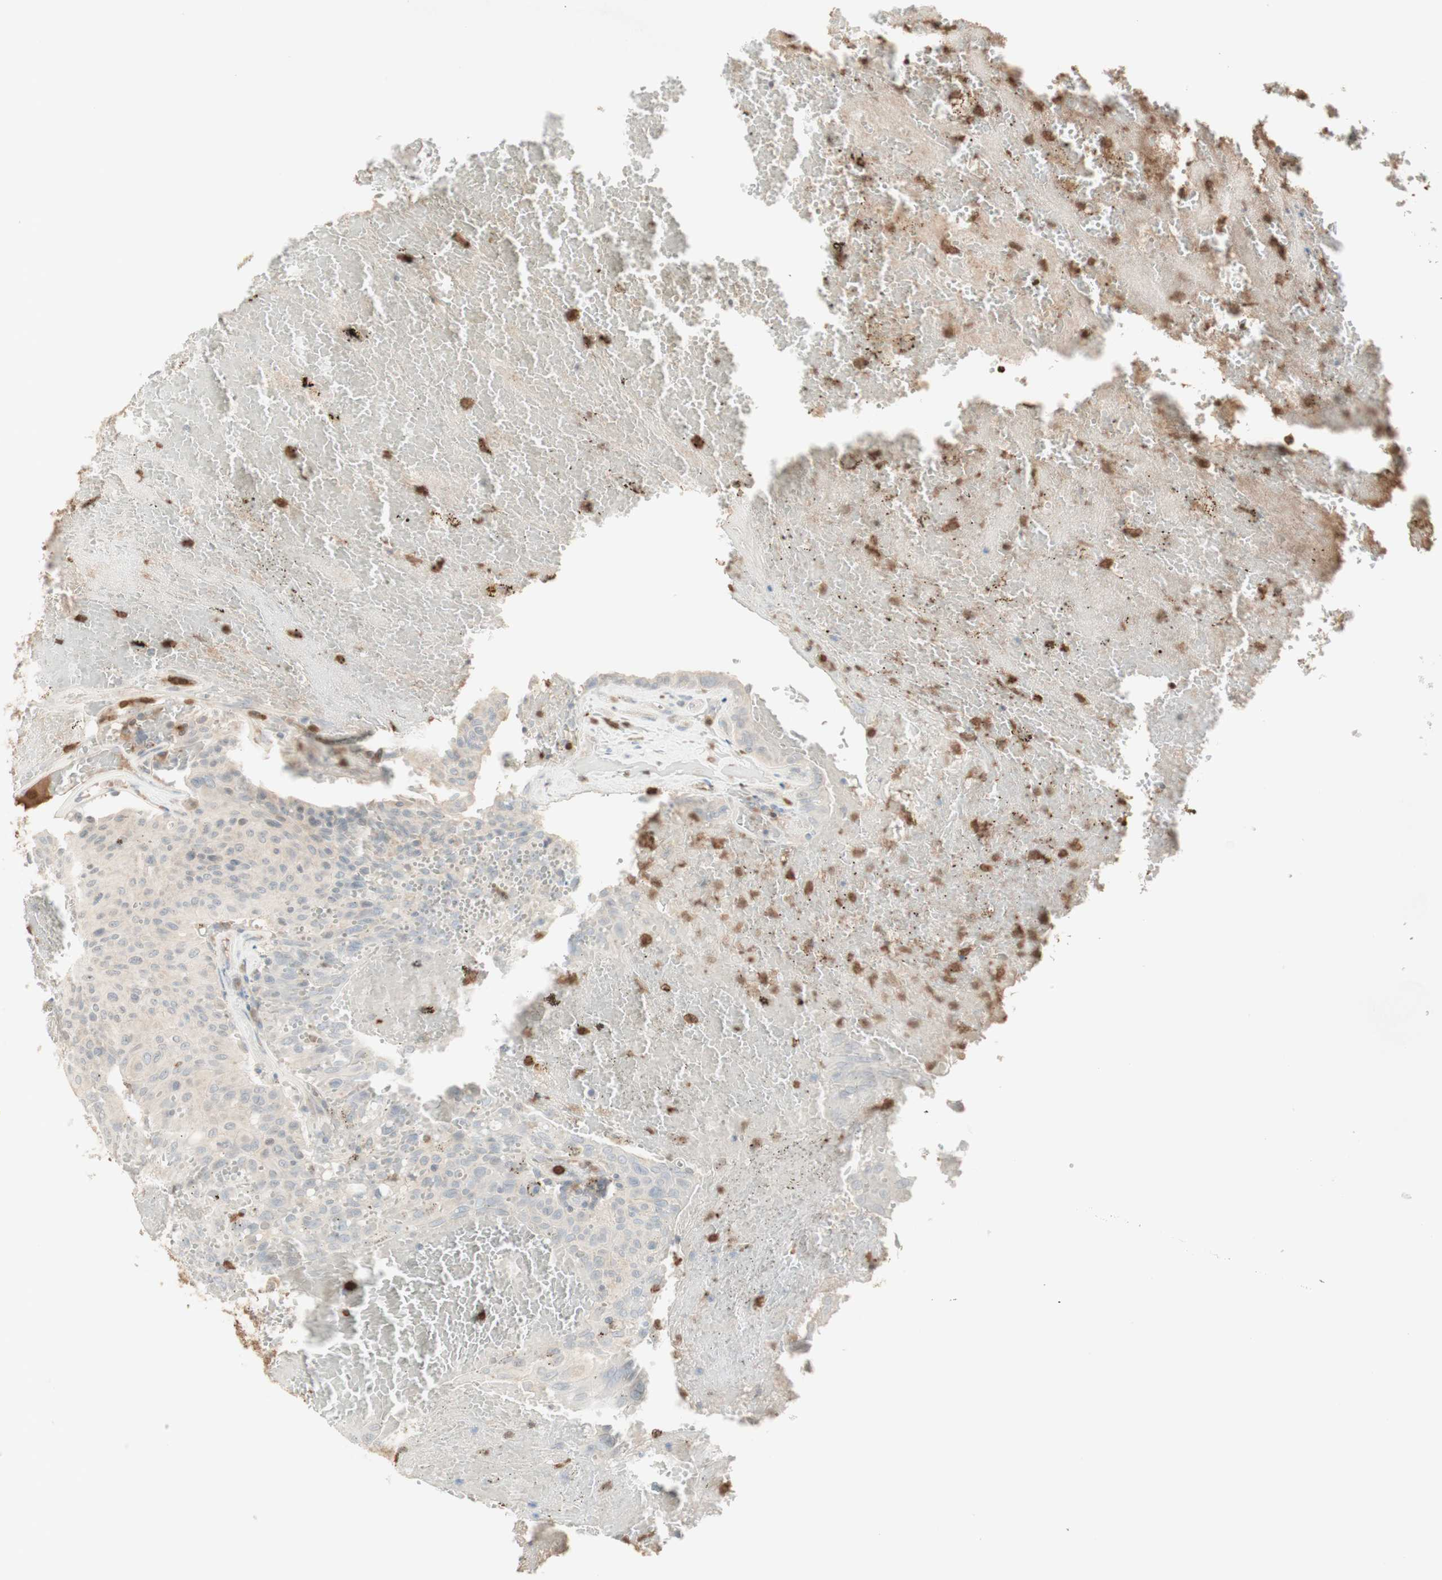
{"staining": {"intensity": "negative", "quantity": "none", "location": "none"}, "tissue": "urothelial cancer", "cell_type": "Tumor cells", "image_type": "cancer", "snomed": [{"axis": "morphology", "description": "Urothelial carcinoma, High grade"}, {"axis": "topography", "description": "Urinary bladder"}], "caption": "Photomicrograph shows no significant protein positivity in tumor cells of urothelial cancer.", "gene": "NID1", "patient": {"sex": "male", "age": 66}}